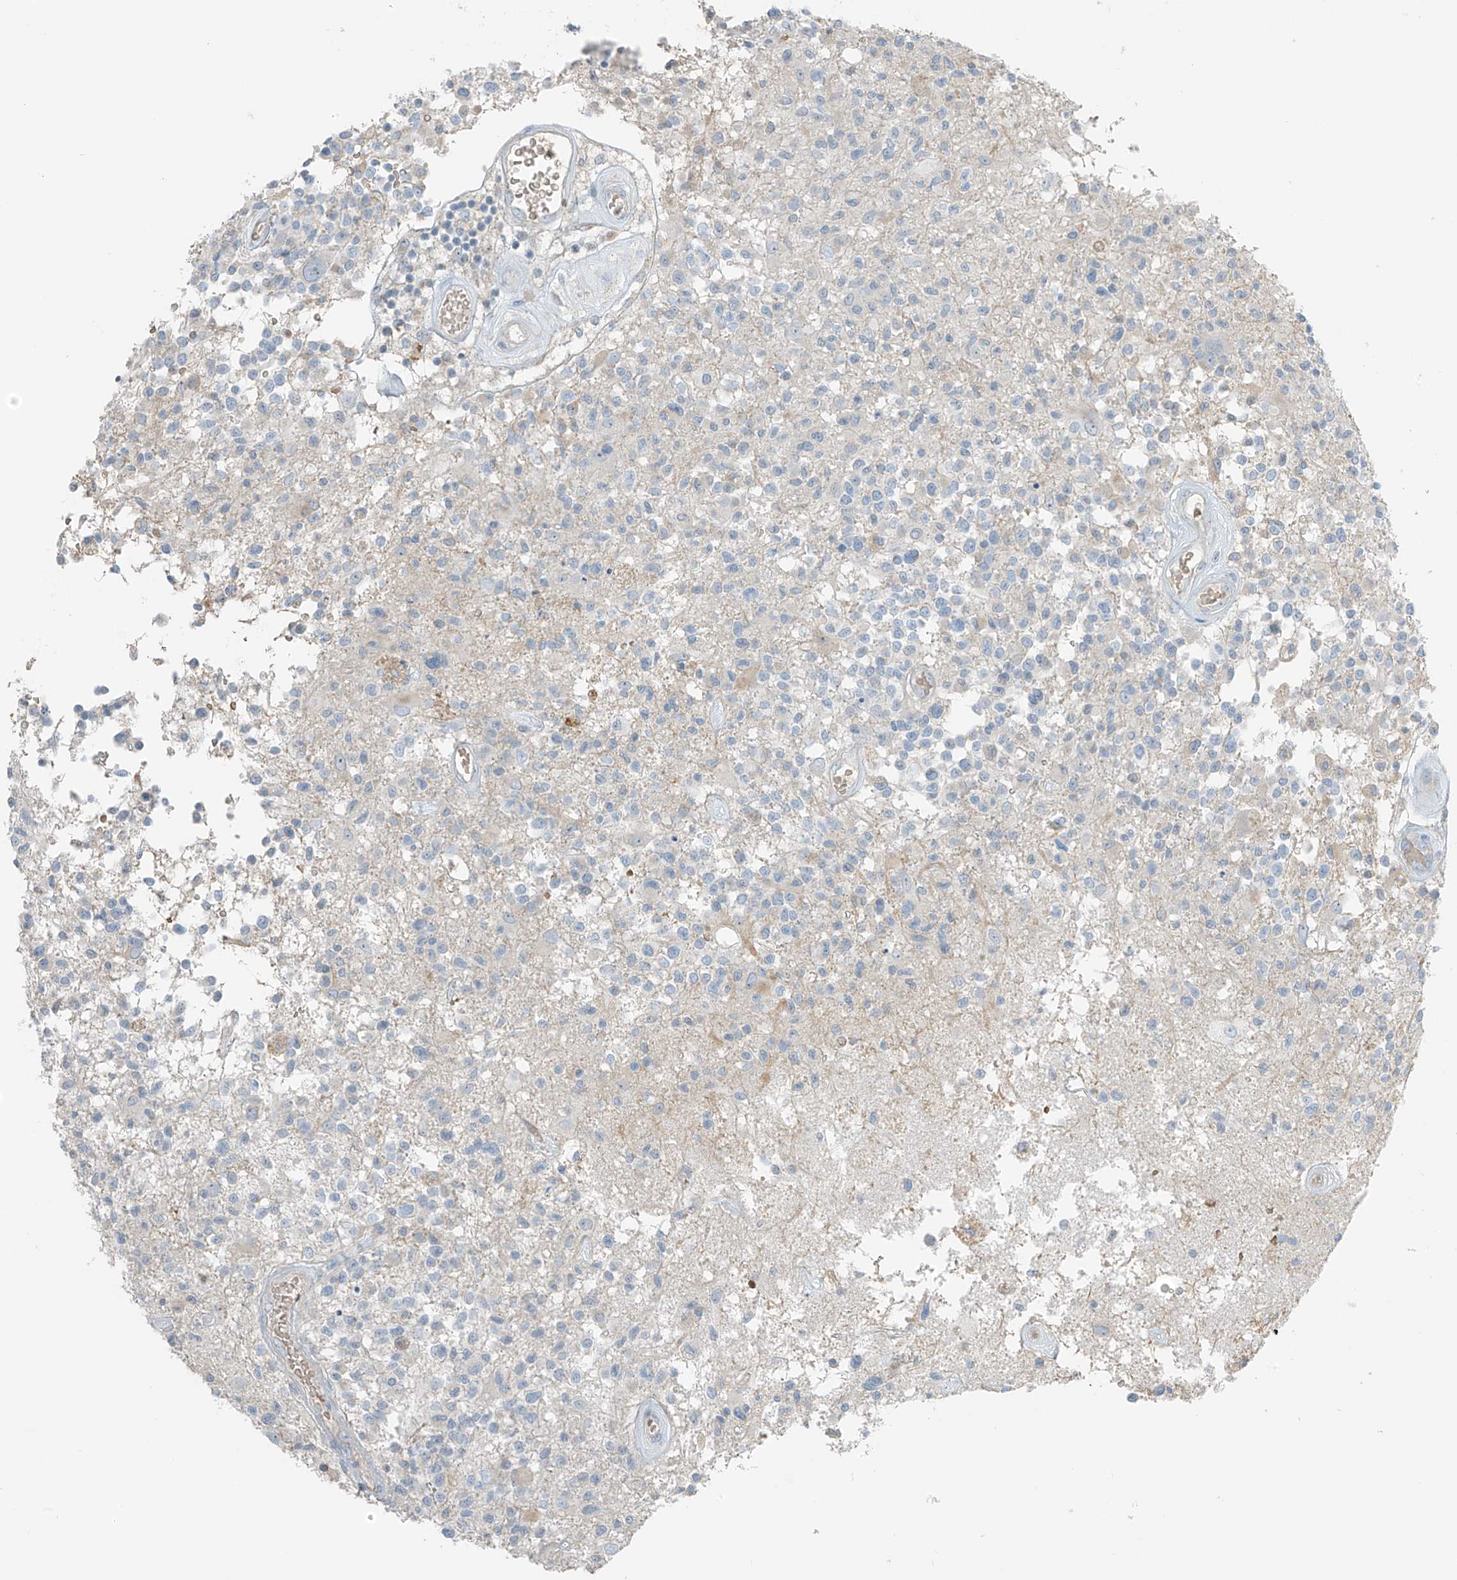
{"staining": {"intensity": "negative", "quantity": "none", "location": "none"}, "tissue": "glioma", "cell_type": "Tumor cells", "image_type": "cancer", "snomed": [{"axis": "morphology", "description": "Glioma, malignant, High grade"}, {"axis": "morphology", "description": "Glioblastoma, NOS"}, {"axis": "topography", "description": "Brain"}], "caption": "There is no significant staining in tumor cells of glioma.", "gene": "FAM131C", "patient": {"sex": "male", "age": 60}}